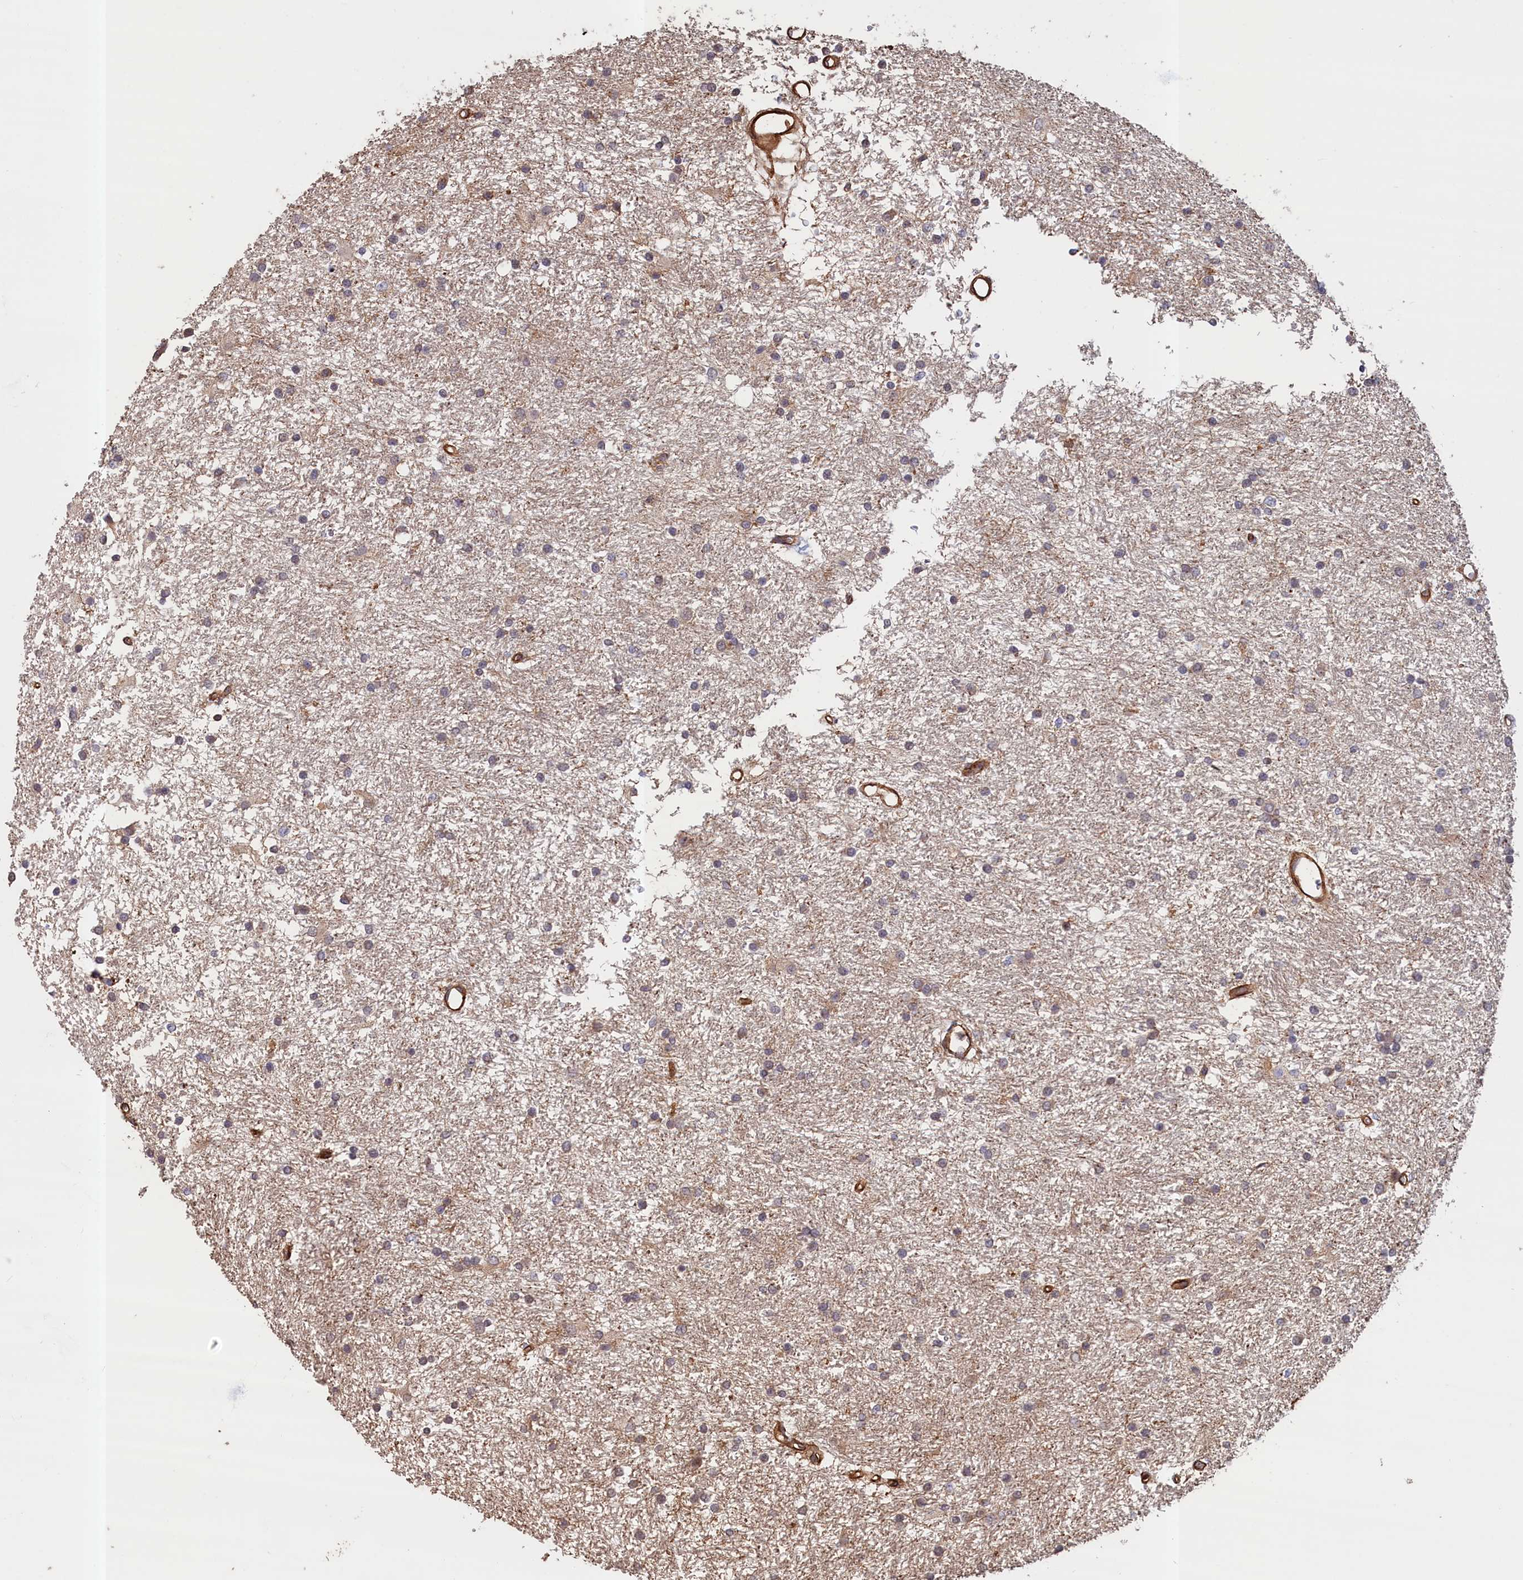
{"staining": {"intensity": "weak", "quantity": "<25%", "location": "cytoplasmic/membranous"}, "tissue": "glioma", "cell_type": "Tumor cells", "image_type": "cancer", "snomed": [{"axis": "morphology", "description": "Glioma, malignant, High grade"}, {"axis": "topography", "description": "Brain"}], "caption": "The image displays no staining of tumor cells in glioma. Brightfield microscopy of immunohistochemistry stained with DAB (brown) and hematoxylin (blue), captured at high magnification.", "gene": "ANKRD27", "patient": {"sex": "male", "age": 77}}